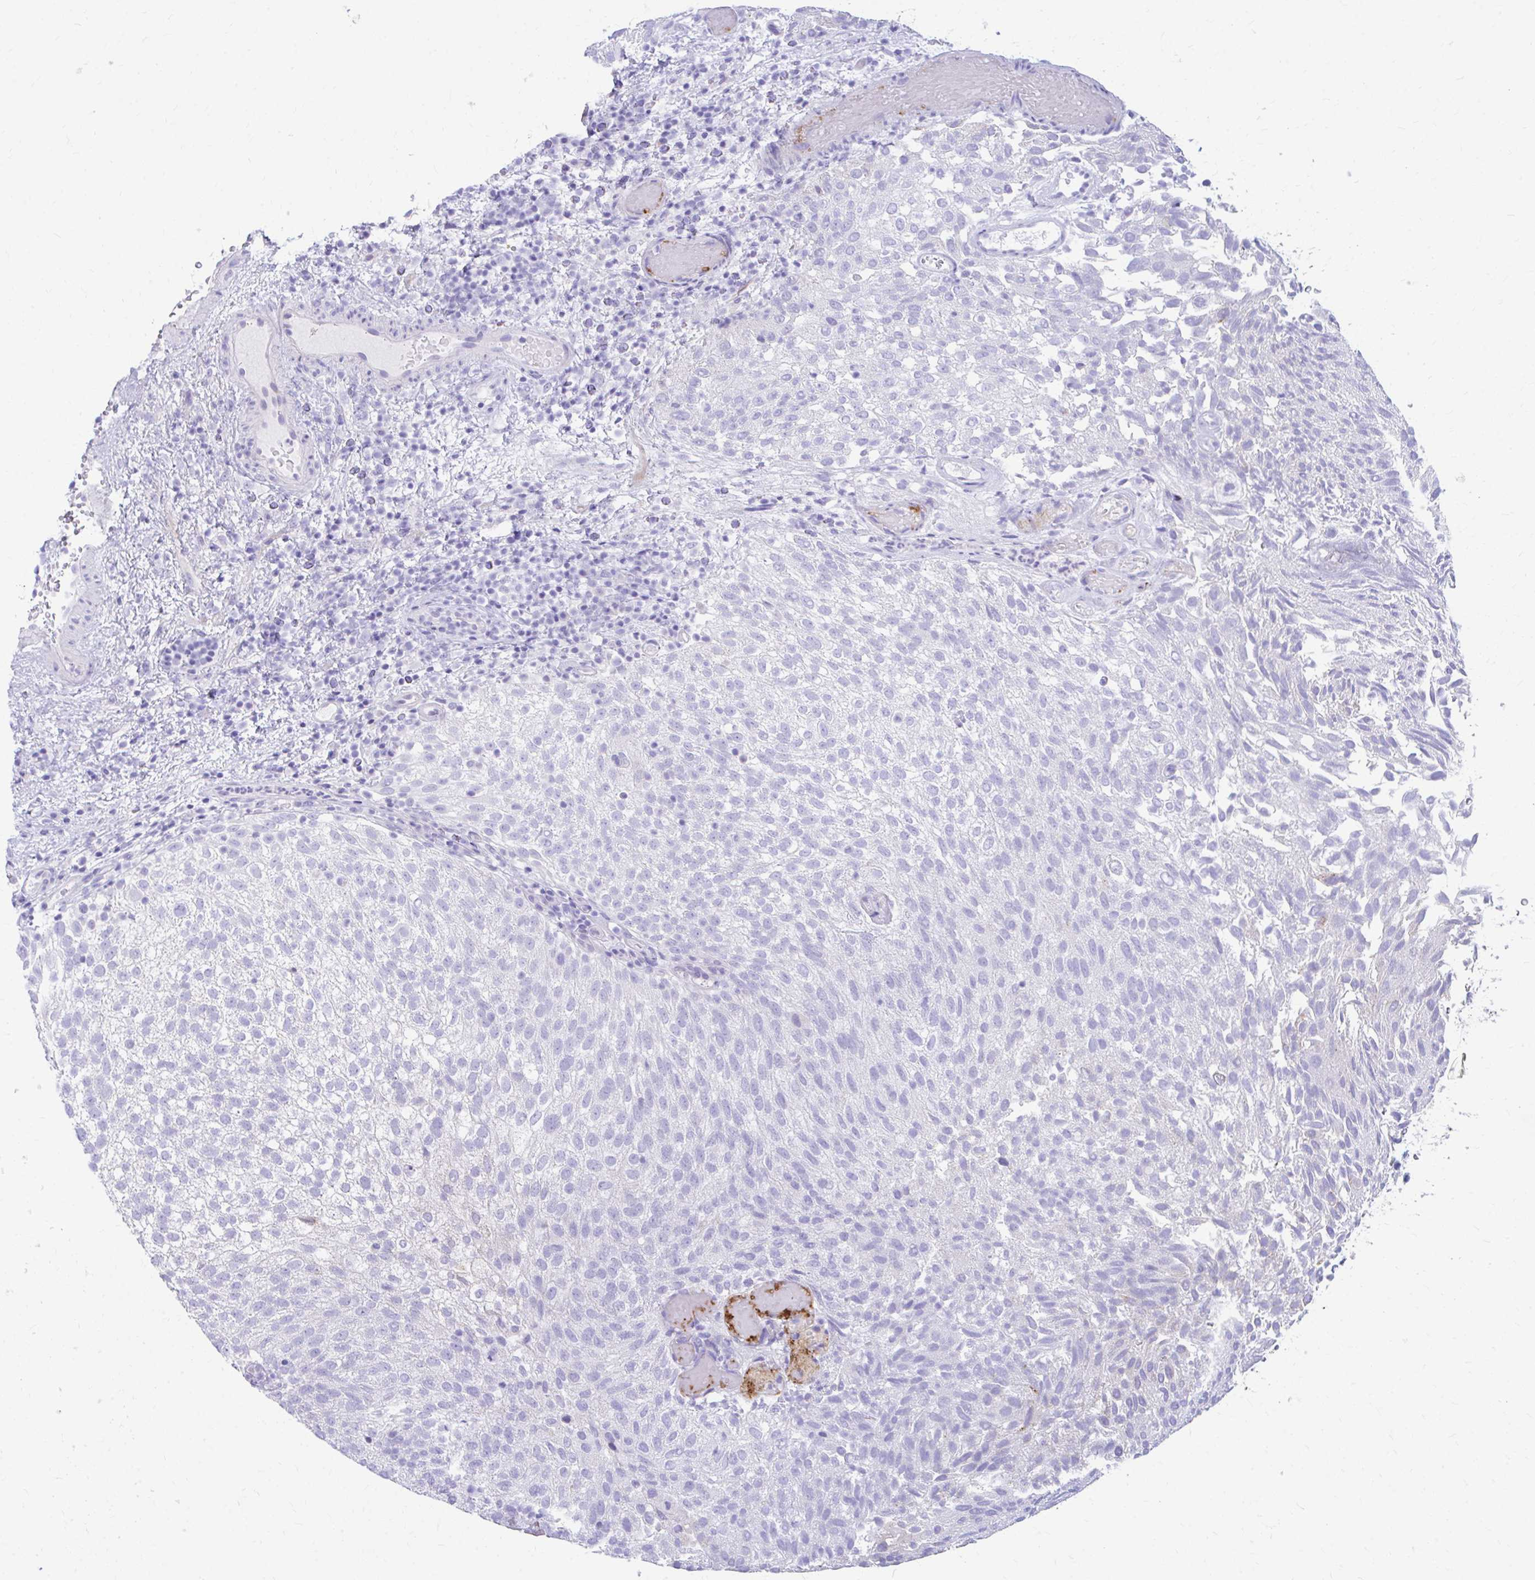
{"staining": {"intensity": "negative", "quantity": "none", "location": "none"}, "tissue": "urothelial cancer", "cell_type": "Tumor cells", "image_type": "cancer", "snomed": [{"axis": "morphology", "description": "Urothelial carcinoma, Low grade"}, {"axis": "topography", "description": "Urinary bladder"}], "caption": "Histopathology image shows no significant protein staining in tumor cells of urothelial carcinoma (low-grade). (Stains: DAB immunohistochemistry with hematoxylin counter stain, Microscopy: brightfield microscopy at high magnification).", "gene": "KRIT1", "patient": {"sex": "male", "age": 78}}